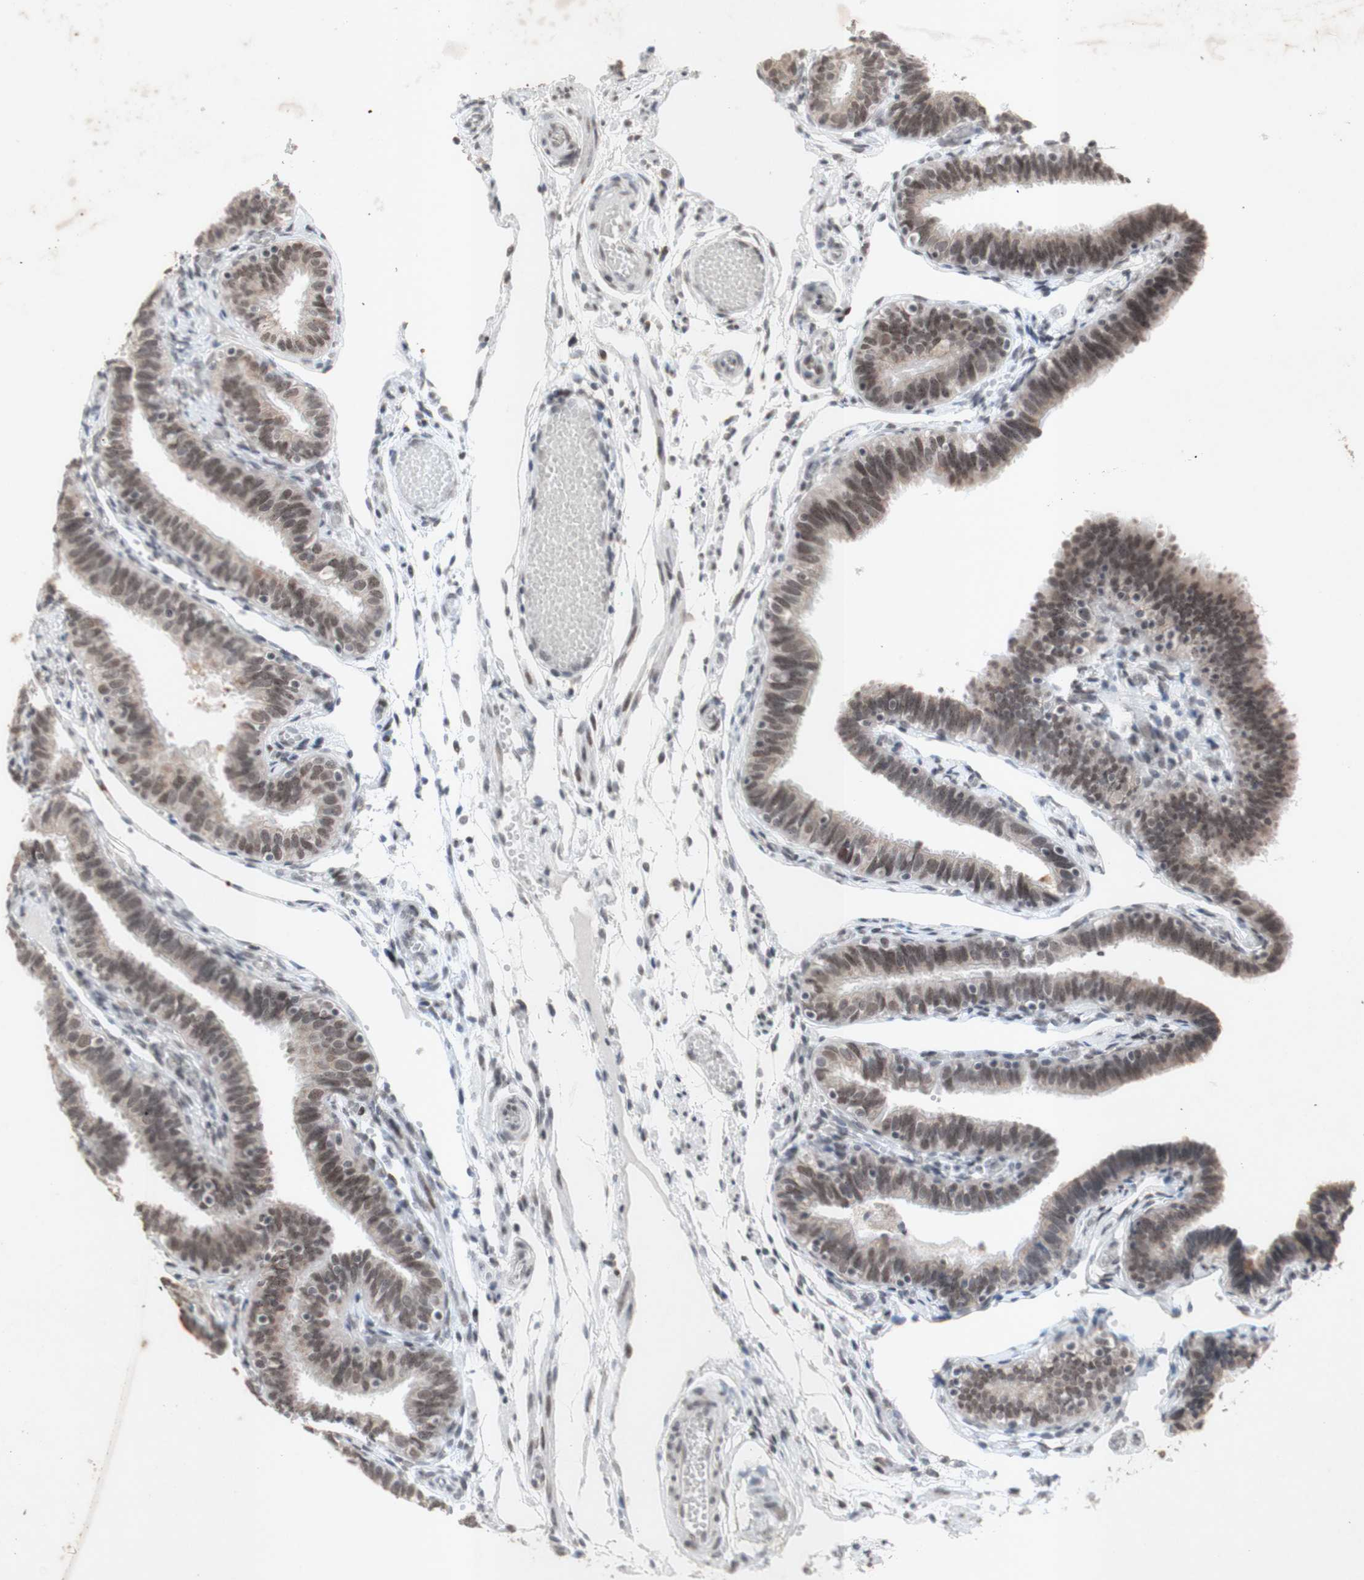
{"staining": {"intensity": "moderate", "quantity": ">75%", "location": "nuclear"}, "tissue": "fallopian tube", "cell_type": "Glandular cells", "image_type": "normal", "snomed": [{"axis": "morphology", "description": "Normal tissue, NOS"}, {"axis": "topography", "description": "Fallopian tube"}], "caption": "Glandular cells reveal medium levels of moderate nuclear staining in approximately >75% of cells in benign human fallopian tube. (brown staining indicates protein expression, while blue staining denotes nuclei).", "gene": "CENPB", "patient": {"sex": "female", "age": 46}}